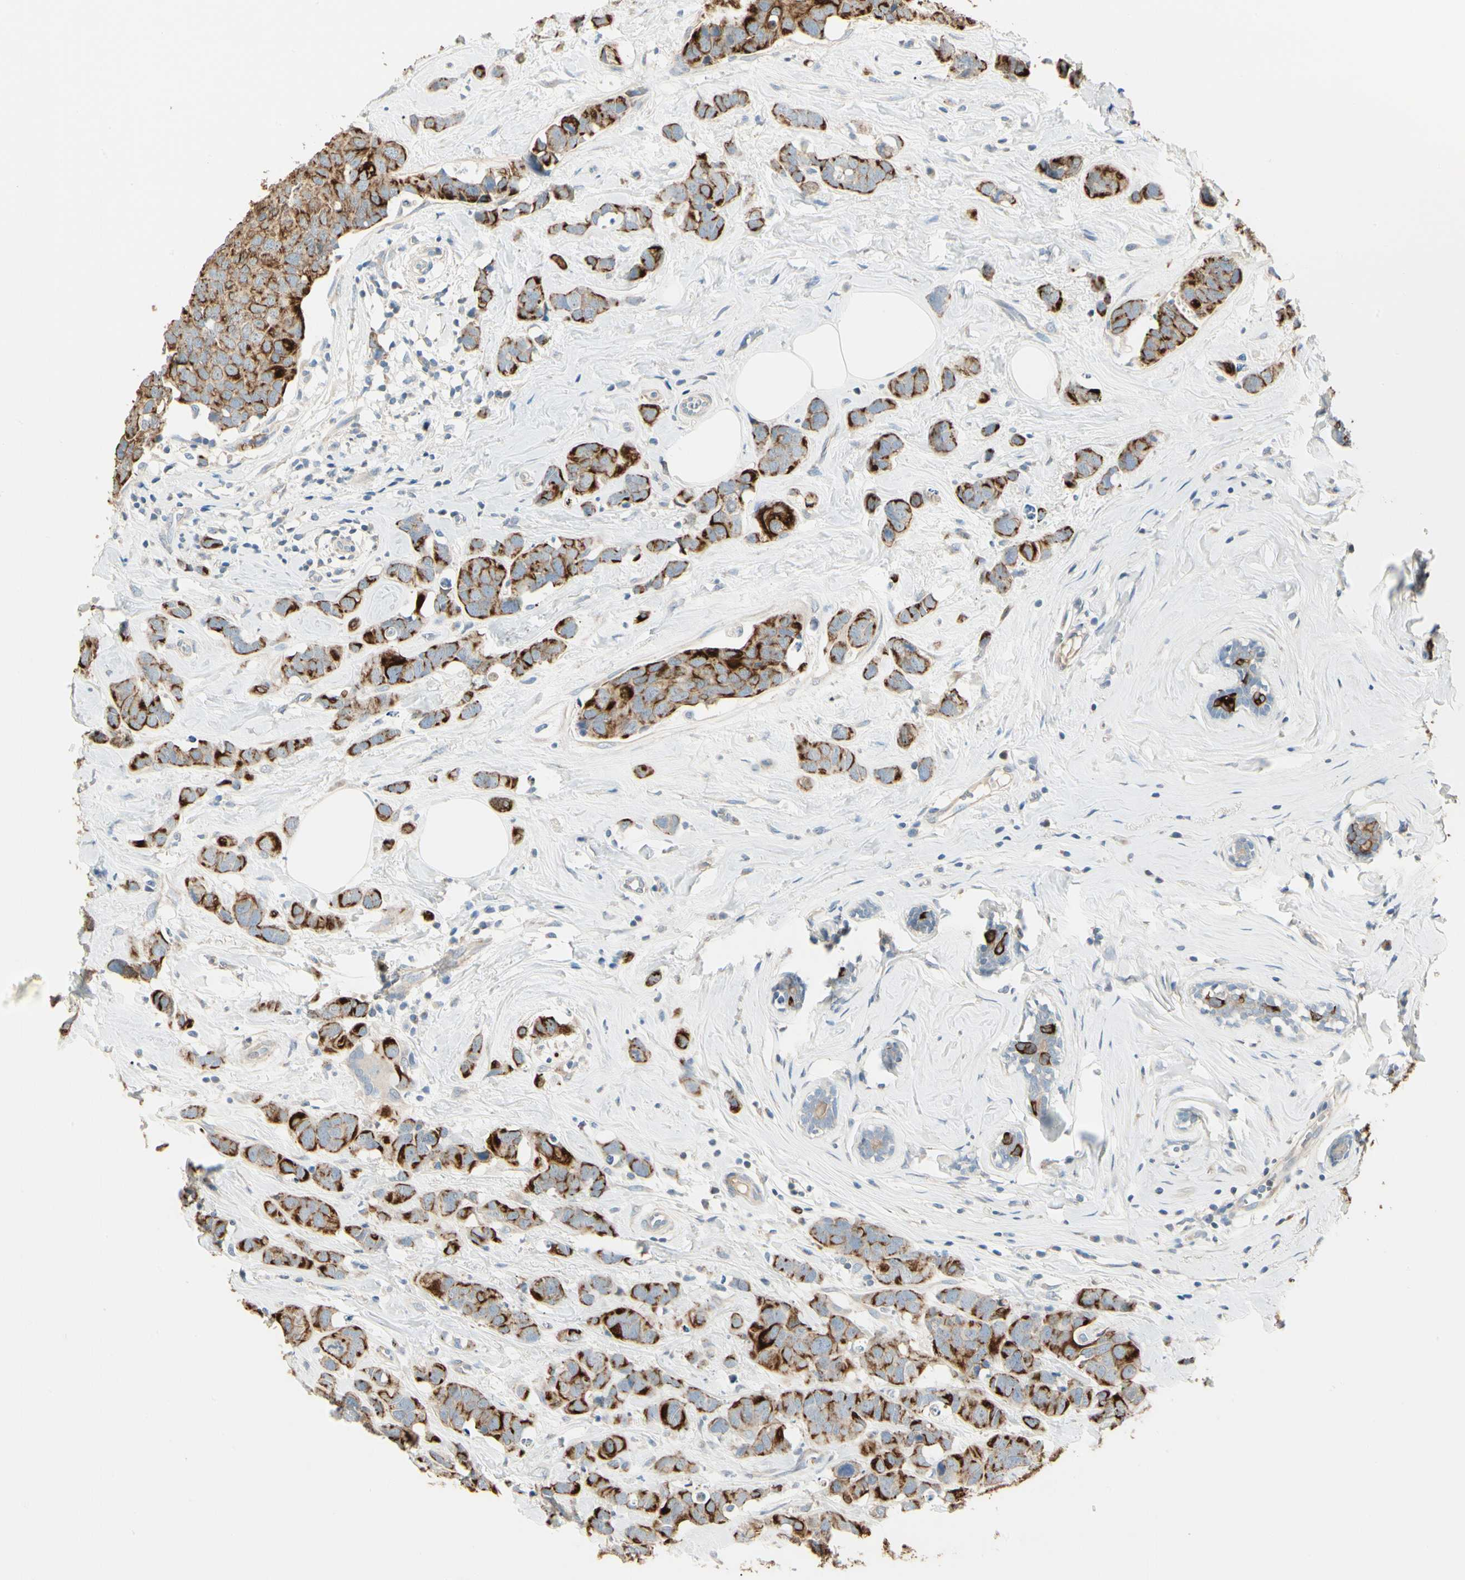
{"staining": {"intensity": "strong", "quantity": ">75%", "location": "cytoplasmic/membranous"}, "tissue": "breast cancer", "cell_type": "Tumor cells", "image_type": "cancer", "snomed": [{"axis": "morphology", "description": "Normal tissue, NOS"}, {"axis": "morphology", "description": "Duct carcinoma"}, {"axis": "topography", "description": "Breast"}], "caption": "Breast cancer (infiltrating ductal carcinoma) stained with immunohistochemistry (IHC) demonstrates strong cytoplasmic/membranous positivity in approximately >75% of tumor cells. The staining was performed using DAB, with brown indicating positive protein expression. Nuclei are stained blue with hematoxylin.", "gene": "DUSP12", "patient": {"sex": "female", "age": 50}}